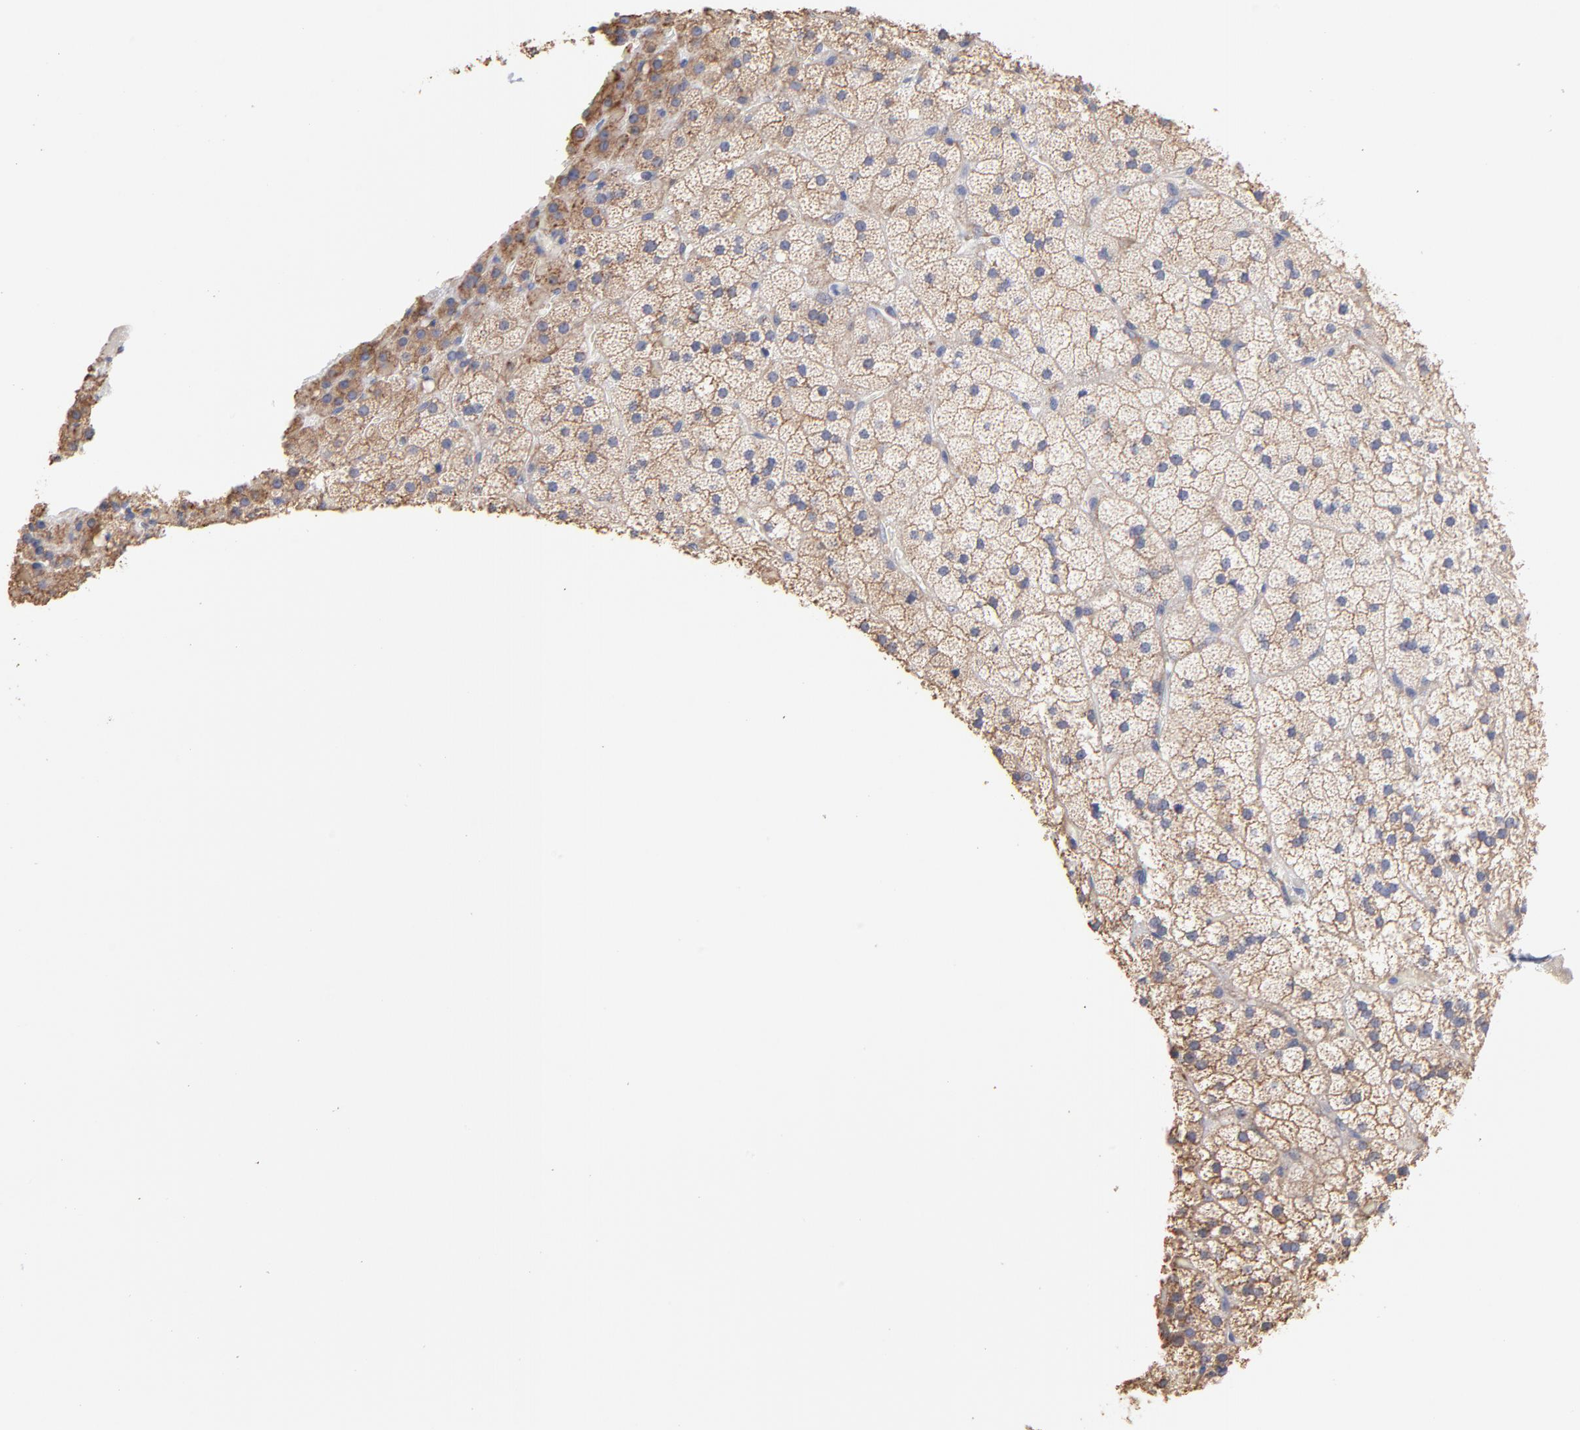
{"staining": {"intensity": "moderate", "quantity": ">75%", "location": "cytoplasmic/membranous"}, "tissue": "adrenal gland", "cell_type": "Glandular cells", "image_type": "normal", "snomed": [{"axis": "morphology", "description": "Normal tissue, NOS"}, {"axis": "topography", "description": "Adrenal gland"}], "caption": "Protein analysis of unremarkable adrenal gland demonstrates moderate cytoplasmic/membranous expression in about >75% of glandular cells.", "gene": "RPL9", "patient": {"sex": "male", "age": 35}}